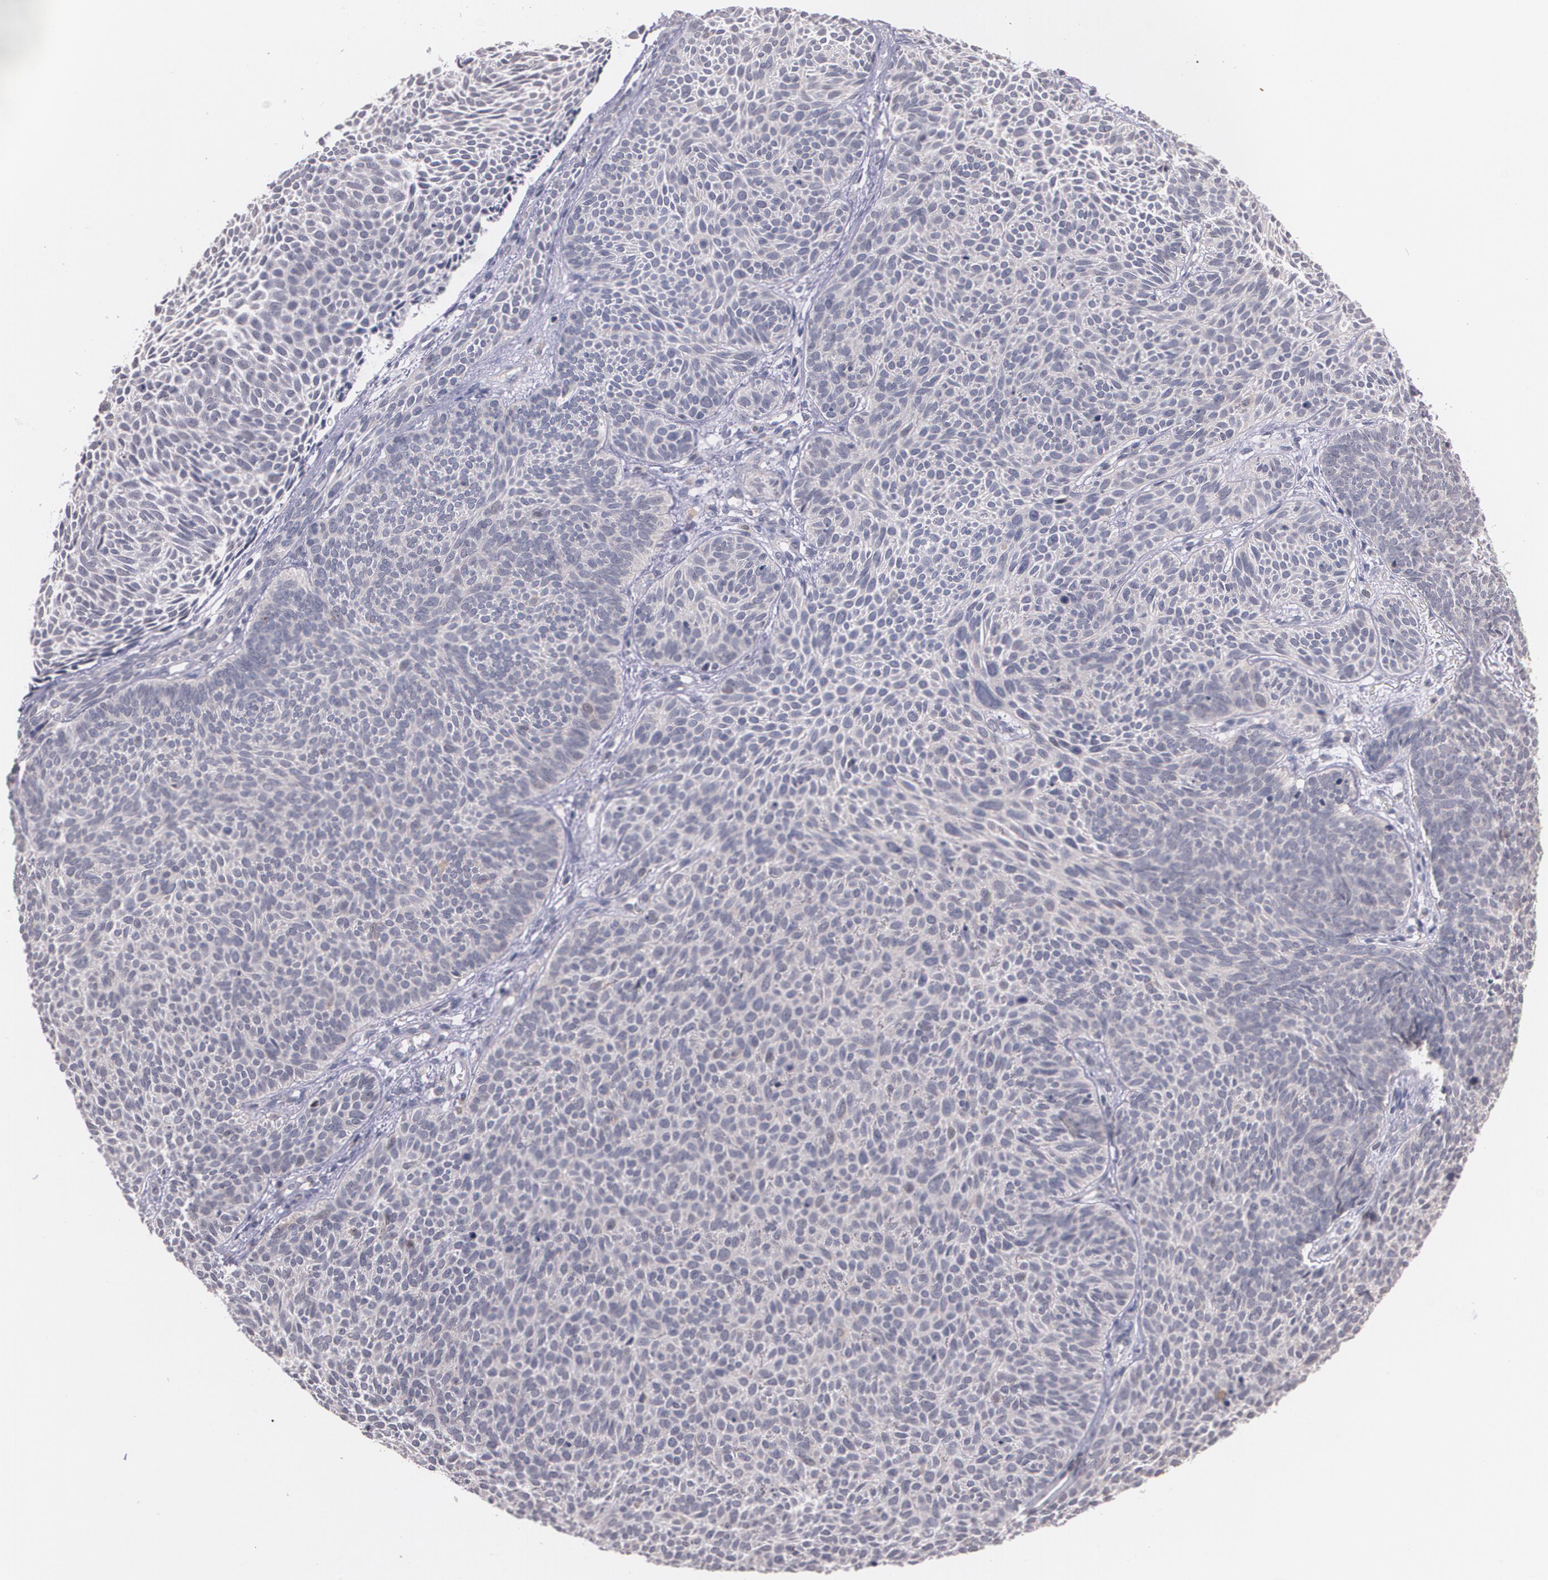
{"staining": {"intensity": "negative", "quantity": "none", "location": "none"}, "tissue": "skin cancer", "cell_type": "Tumor cells", "image_type": "cancer", "snomed": [{"axis": "morphology", "description": "Basal cell carcinoma"}, {"axis": "topography", "description": "Skin"}], "caption": "Tumor cells are negative for brown protein staining in skin cancer (basal cell carcinoma).", "gene": "IFNGR2", "patient": {"sex": "male", "age": 84}}